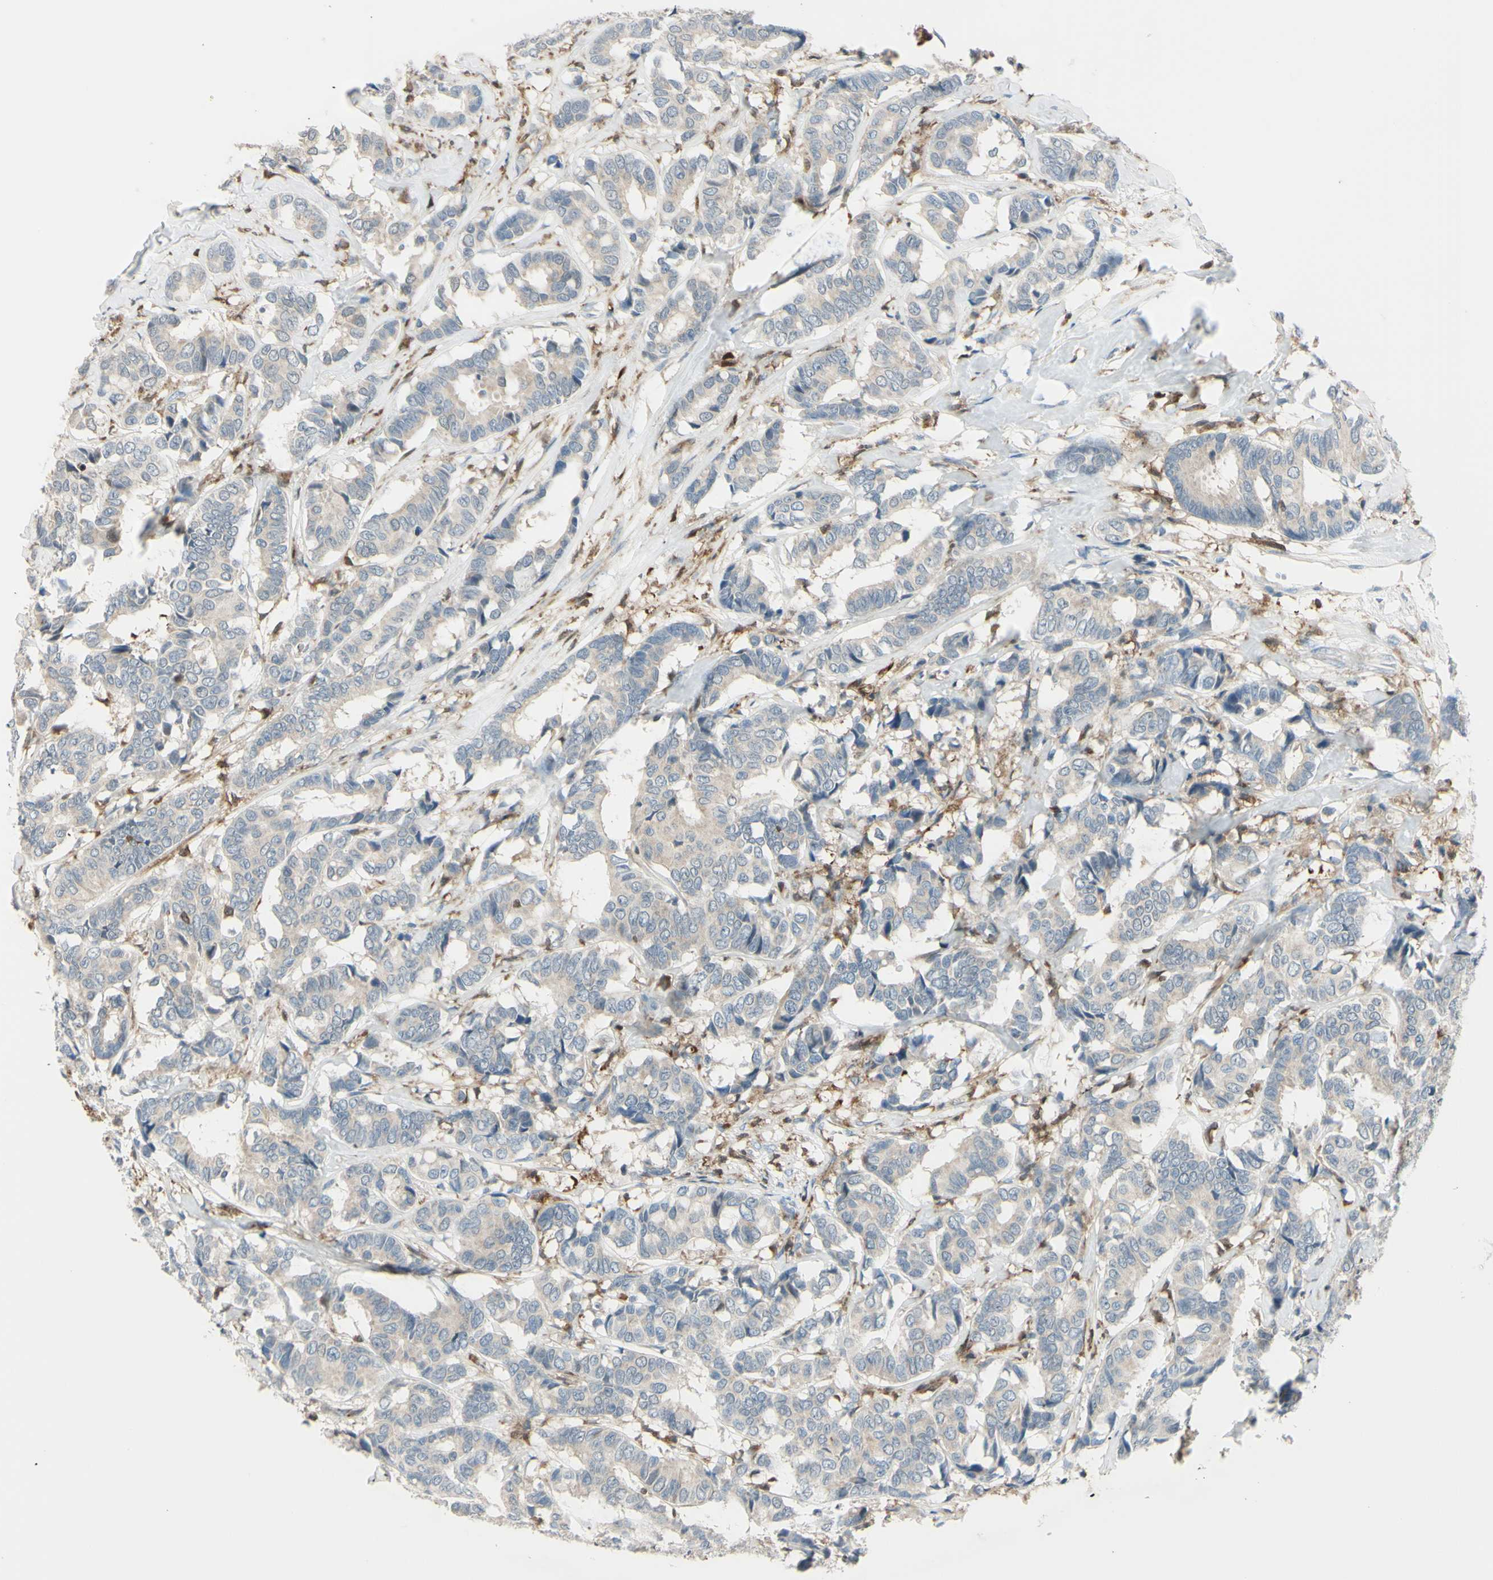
{"staining": {"intensity": "weak", "quantity": ">75%", "location": "none"}, "tissue": "breast cancer", "cell_type": "Tumor cells", "image_type": "cancer", "snomed": [{"axis": "morphology", "description": "Duct carcinoma"}, {"axis": "topography", "description": "Breast"}], "caption": "The photomicrograph demonstrates staining of breast intraductal carcinoma, revealing weak None protein expression (brown color) within tumor cells.", "gene": "CYRIB", "patient": {"sex": "female", "age": 87}}